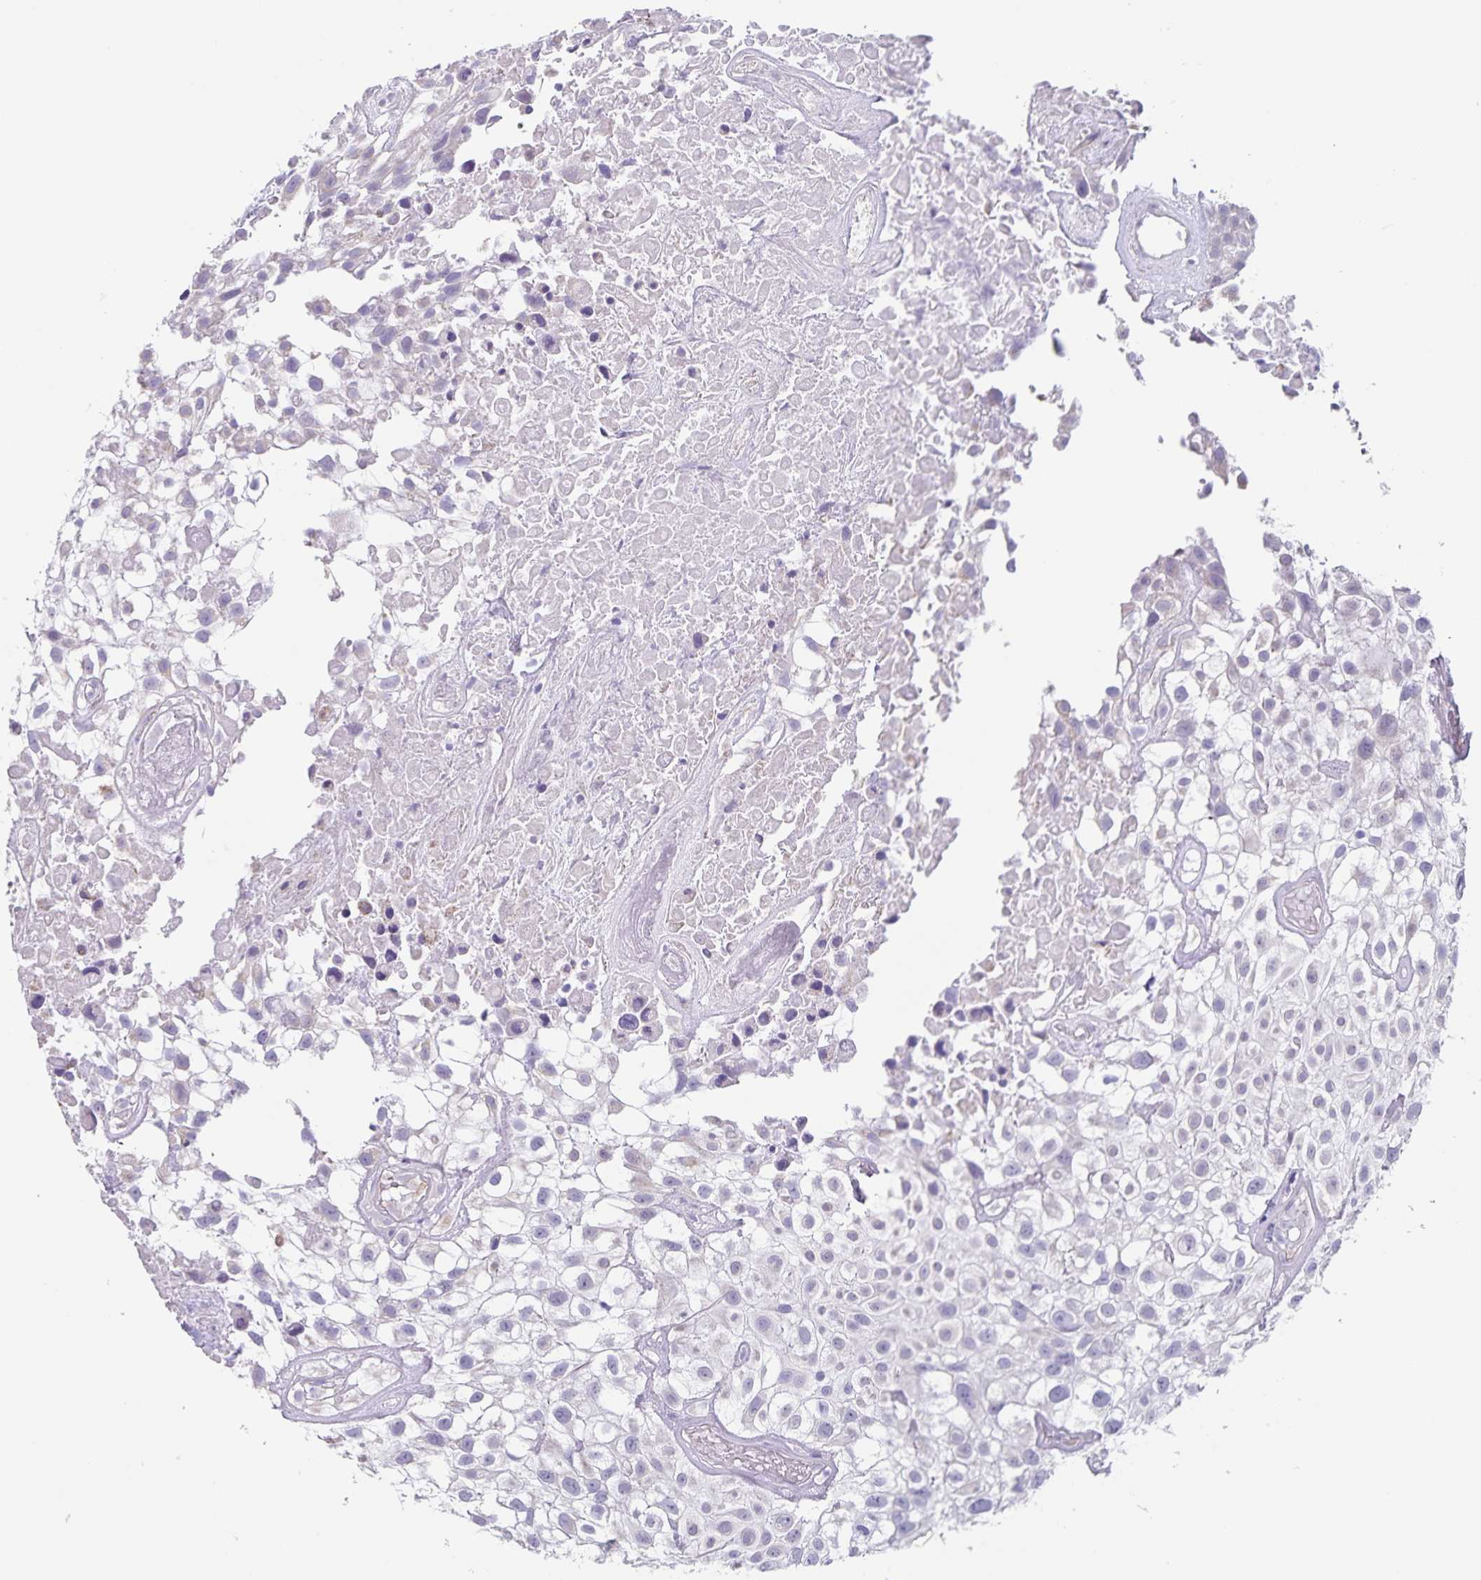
{"staining": {"intensity": "negative", "quantity": "none", "location": "none"}, "tissue": "urothelial cancer", "cell_type": "Tumor cells", "image_type": "cancer", "snomed": [{"axis": "morphology", "description": "Urothelial carcinoma, High grade"}, {"axis": "topography", "description": "Urinary bladder"}], "caption": "There is no significant positivity in tumor cells of high-grade urothelial carcinoma.", "gene": "SYNM", "patient": {"sex": "male", "age": 56}}